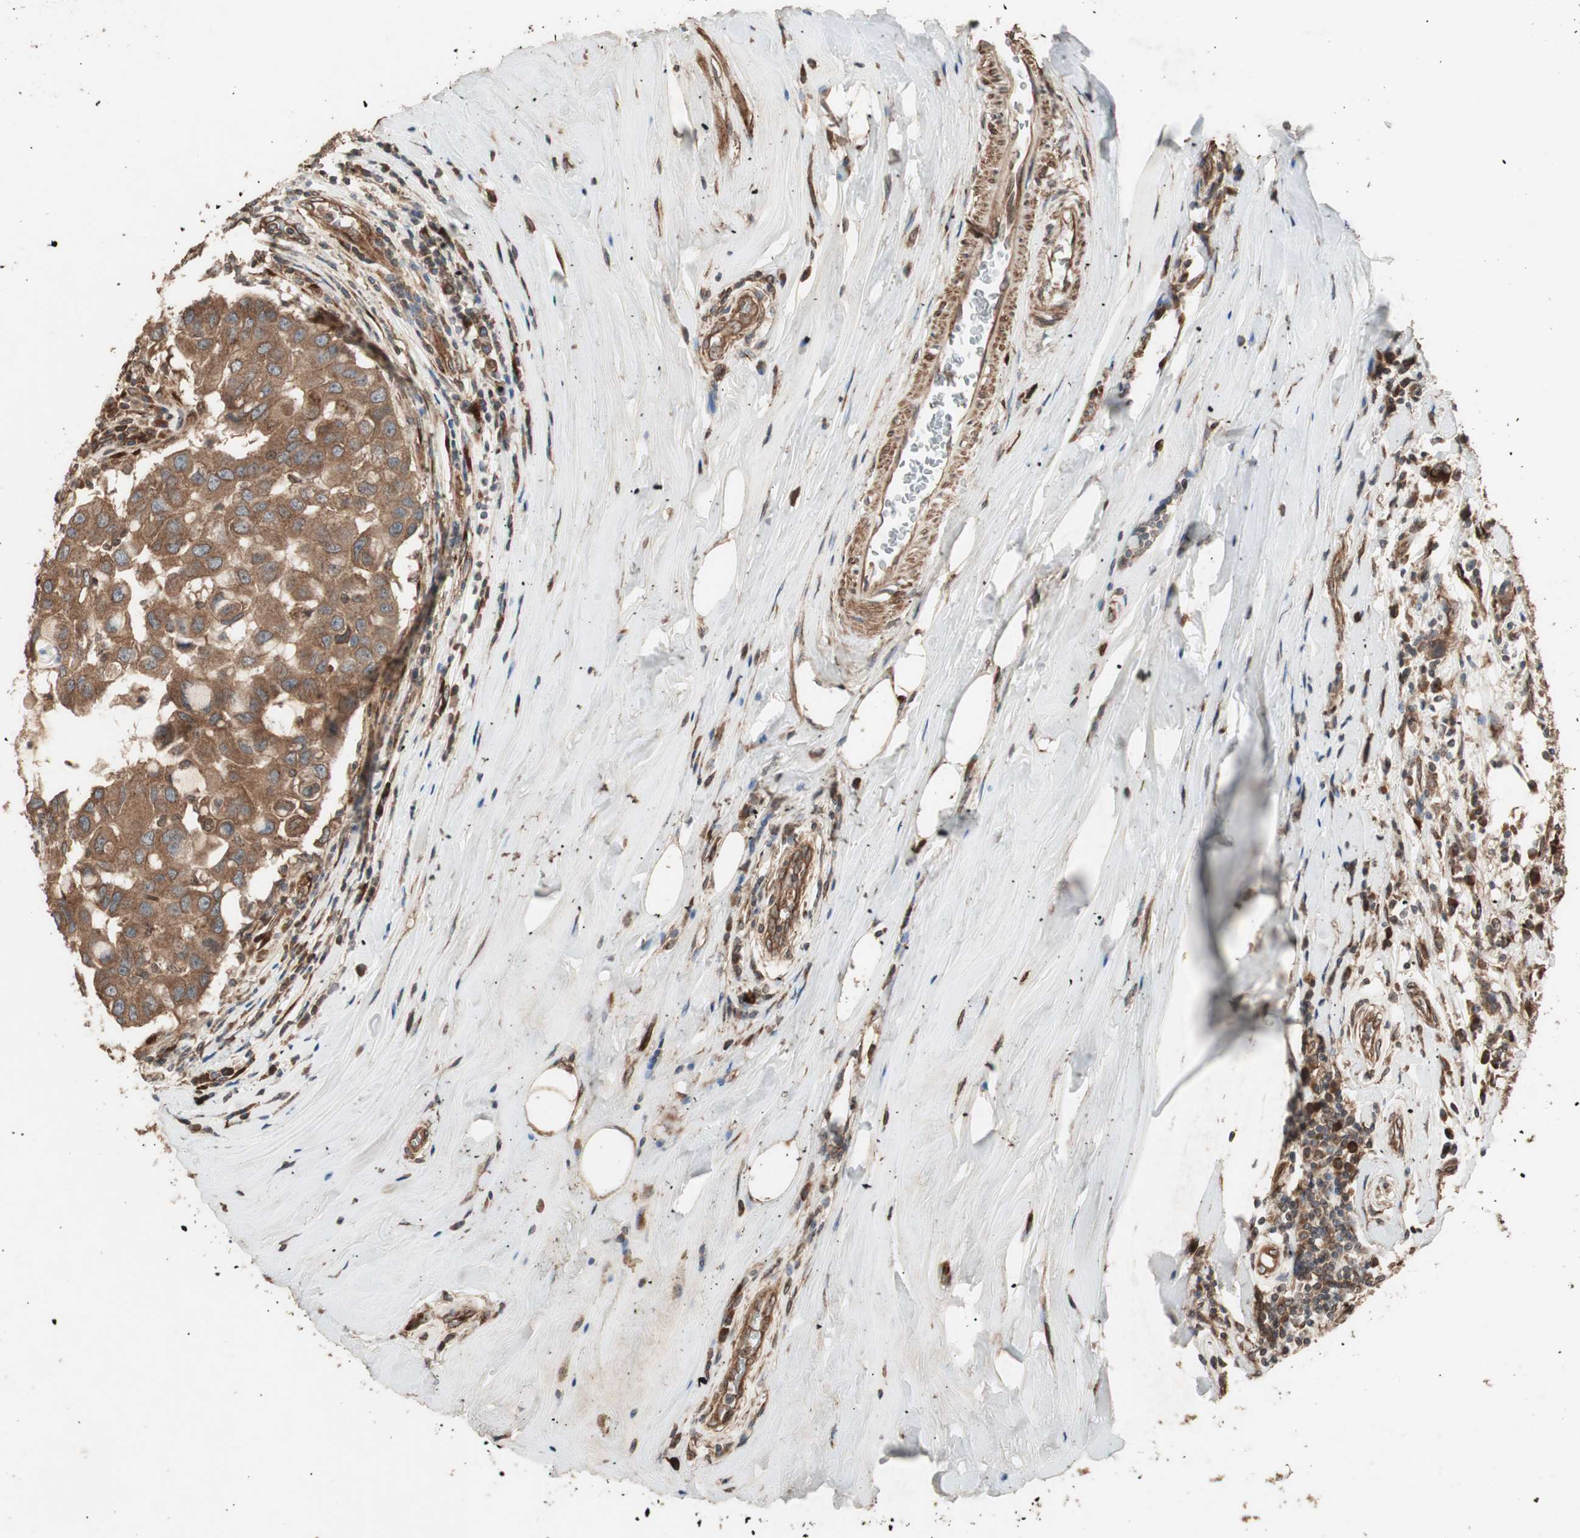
{"staining": {"intensity": "moderate", "quantity": ">75%", "location": "cytoplasmic/membranous"}, "tissue": "breast cancer", "cell_type": "Tumor cells", "image_type": "cancer", "snomed": [{"axis": "morphology", "description": "Duct carcinoma"}, {"axis": "topography", "description": "Breast"}], "caption": "Immunohistochemical staining of human breast intraductal carcinoma reveals moderate cytoplasmic/membranous protein staining in about >75% of tumor cells.", "gene": "LZTS1", "patient": {"sex": "female", "age": 27}}